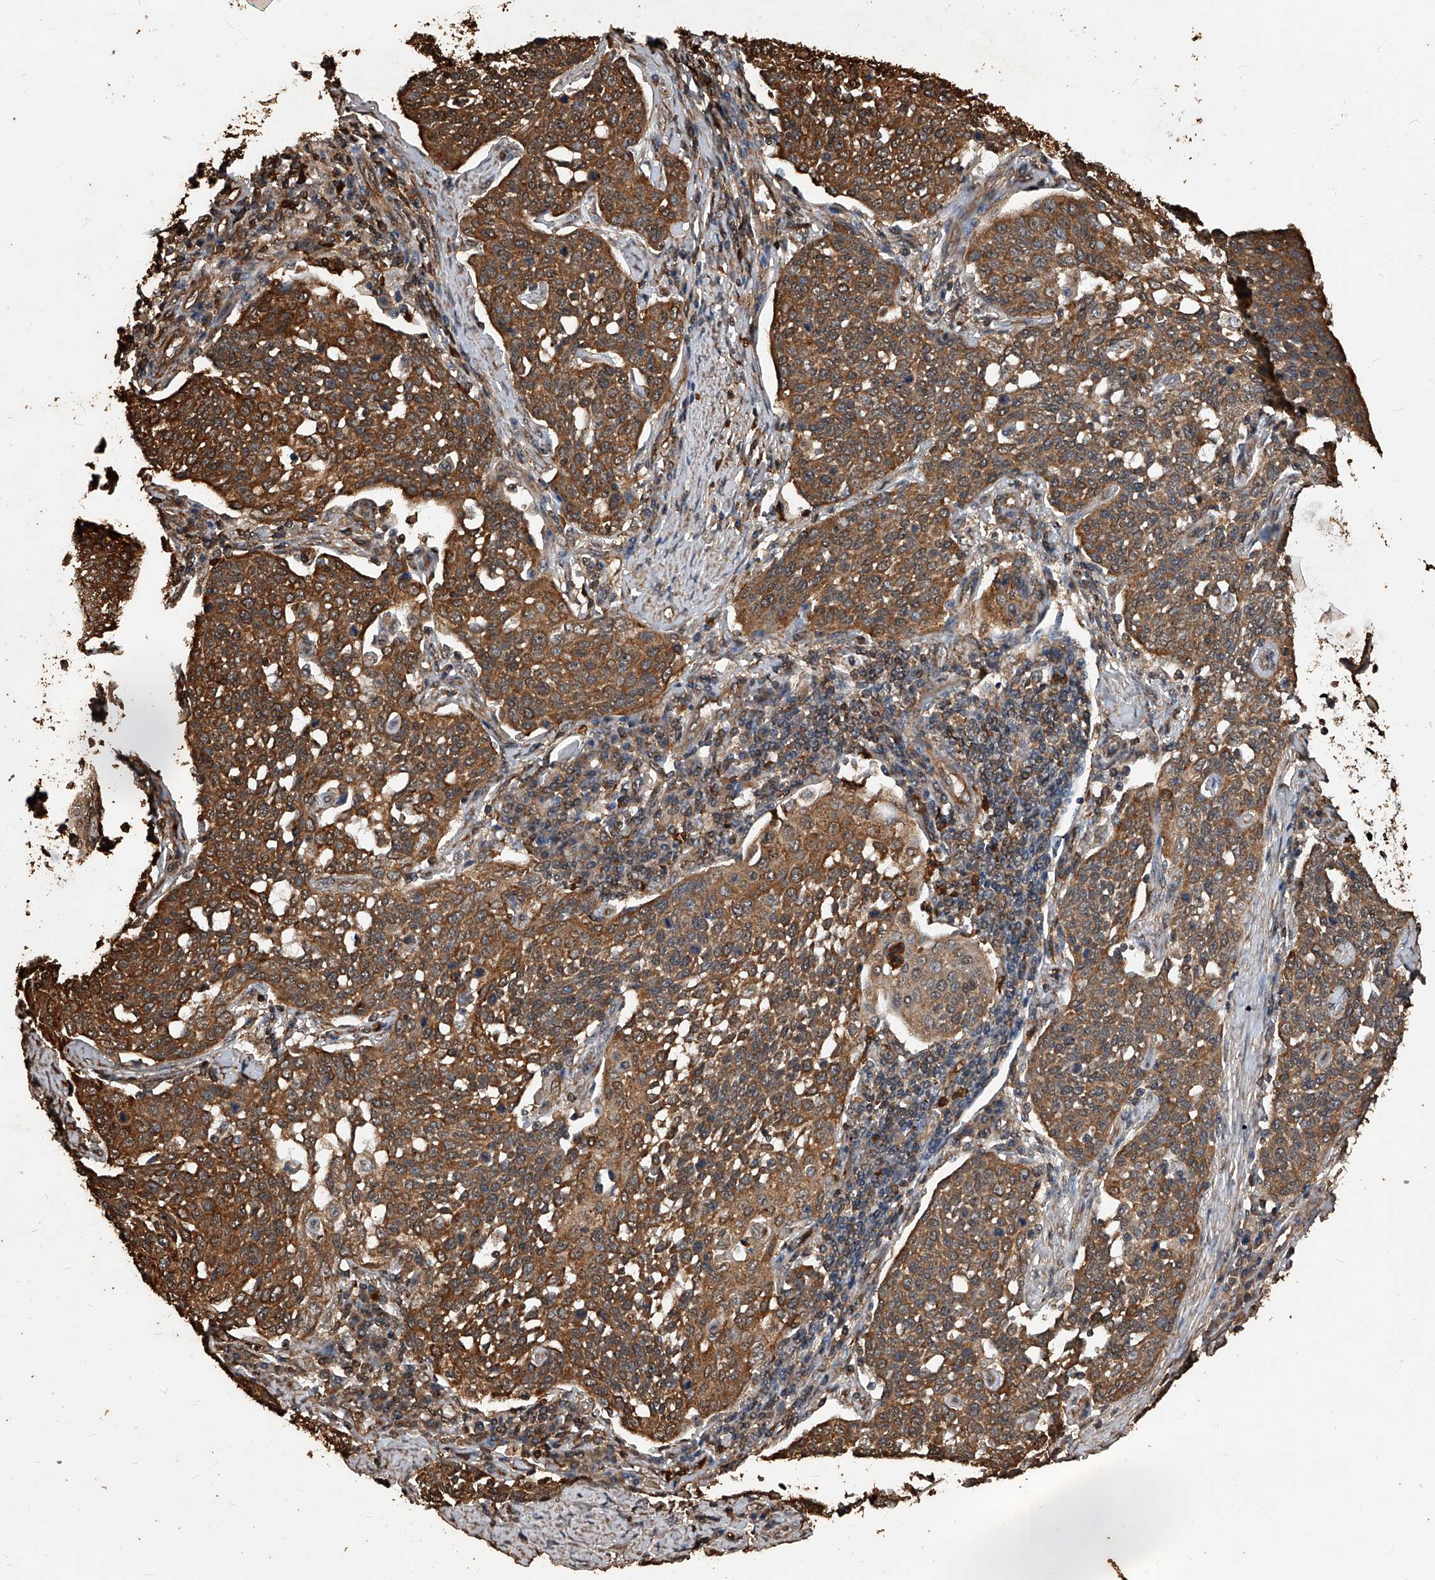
{"staining": {"intensity": "moderate", "quantity": ">75%", "location": "cytoplasmic/membranous"}, "tissue": "cervical cancer", "cell_type": "Tumor cells", "image_type": "cancer", "snomed": [{"axis": "morphology", "description": "Squamous cell carcinoma, NOS"}, {"axis": "topography", "description": "Cervix"}], "caption": "IHC staining of cervical cancer, which exhibits medium levels of moderate cytoplasmic/membranous staining in approximately >75% of tumor cells indicating moderate cytoplasmic/membranous protein staining. The staining was performed using DAB (3,3'-diaminobenzidine) (brown) for protein detection and nuclei were counterstained in hematoxylin (blue).", "gene": "UCP2", "patient": {"sex": "female", "age": 34}}